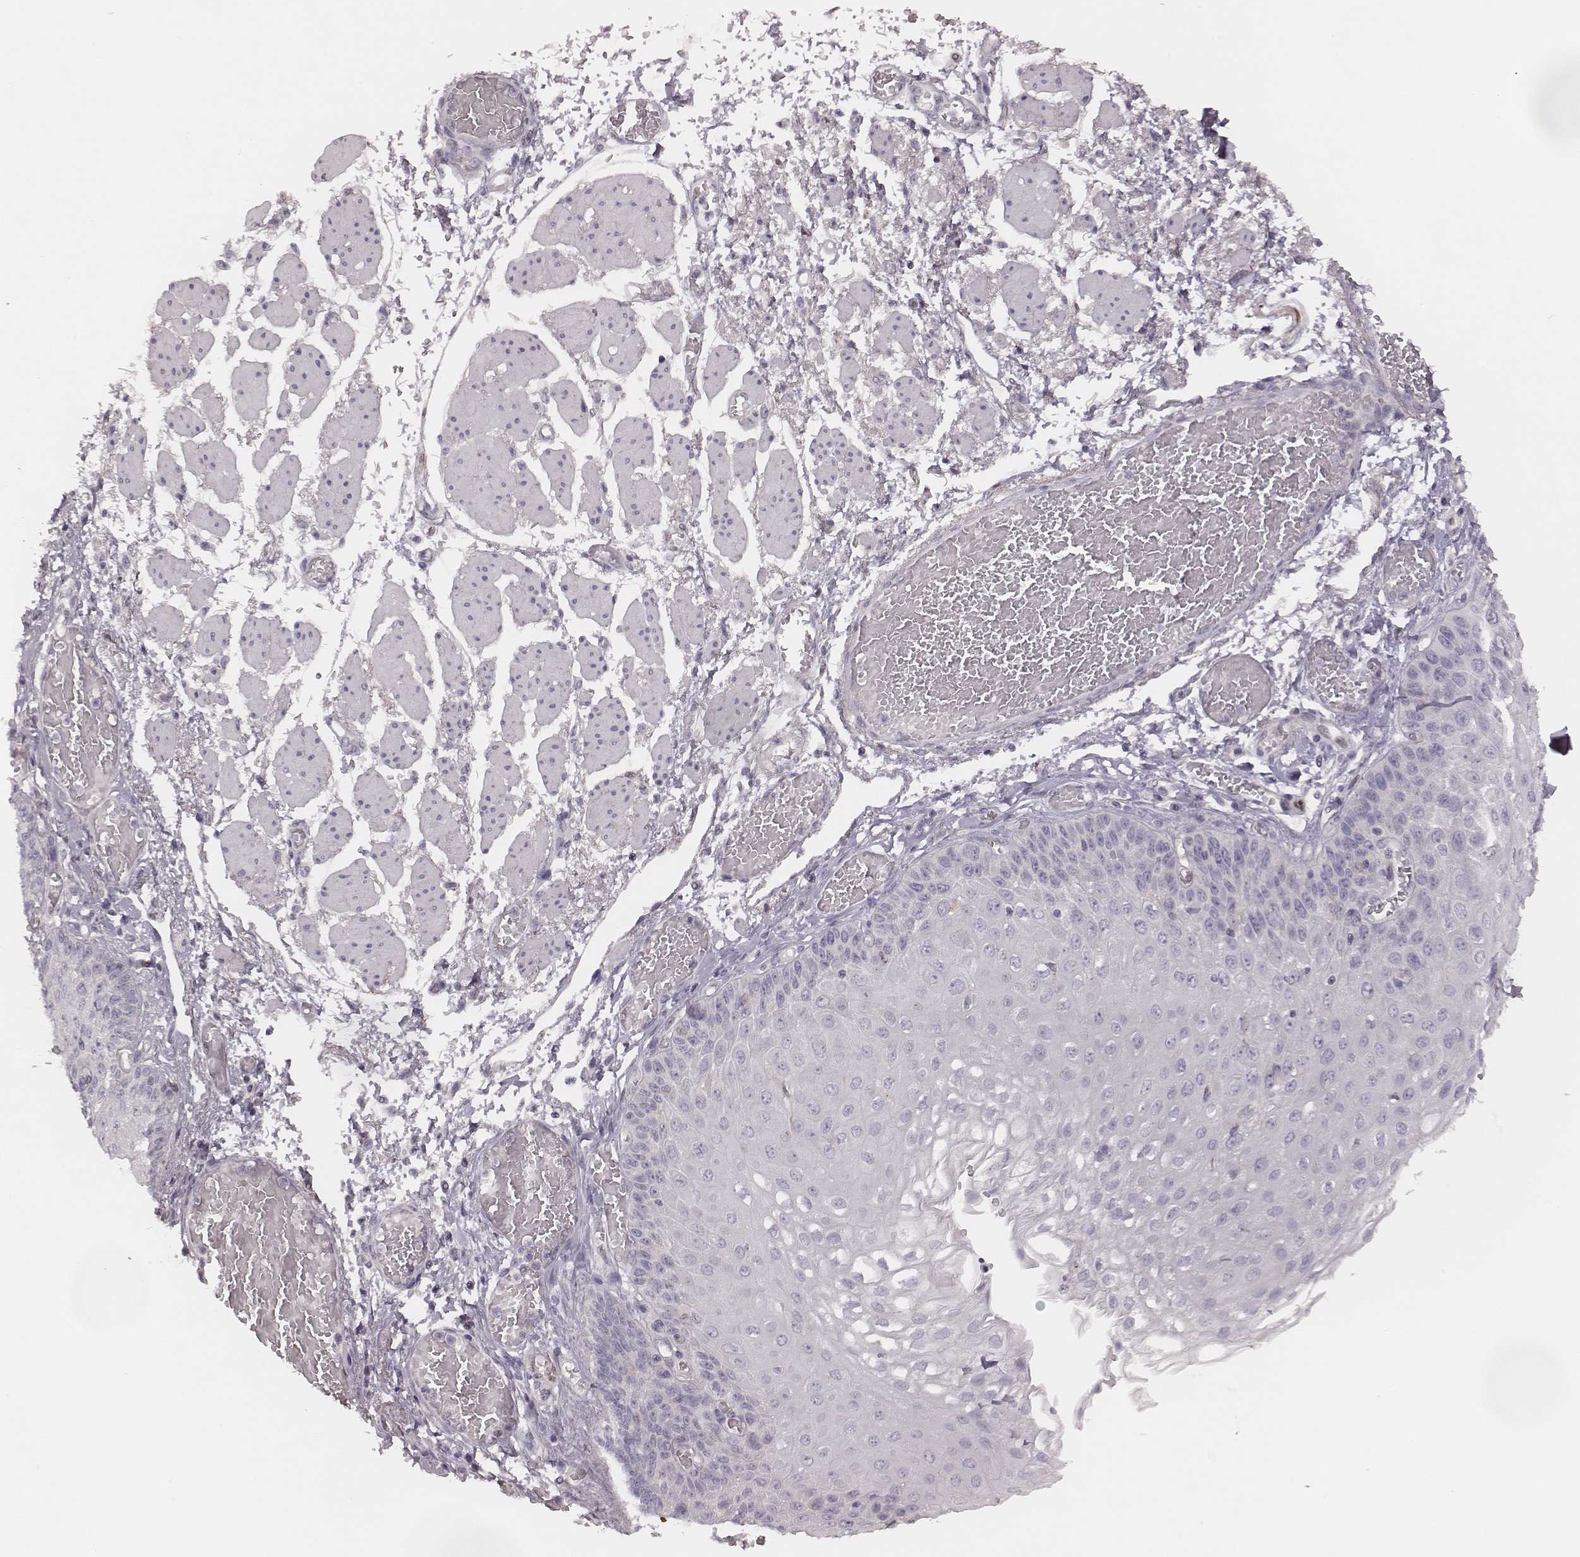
{"staining": {"intensity": "negative", "quantity": "none", "location": "none"}, "tissue": "esophagus", "cell_type": "Squamous epithelial cells", "image_type": "normal", "snomed": [{"axis": "morphology", "description": "Normal tissue, NOS"}, {"axis": "morphology", "description": "Adenocarcinoma, NOS"}, {"axis": "topography", "description": "Esophagus"}], "caption": "Immunohistochemistry photomicrograph of unremarkable esophagus: esophagus stained with DAB (3,3'-diaminobenzidine) displays no significant protein staining in squamous epithelial cells.", "gene": "MSX1", "patient": {"sex": "male", "age": 81}}